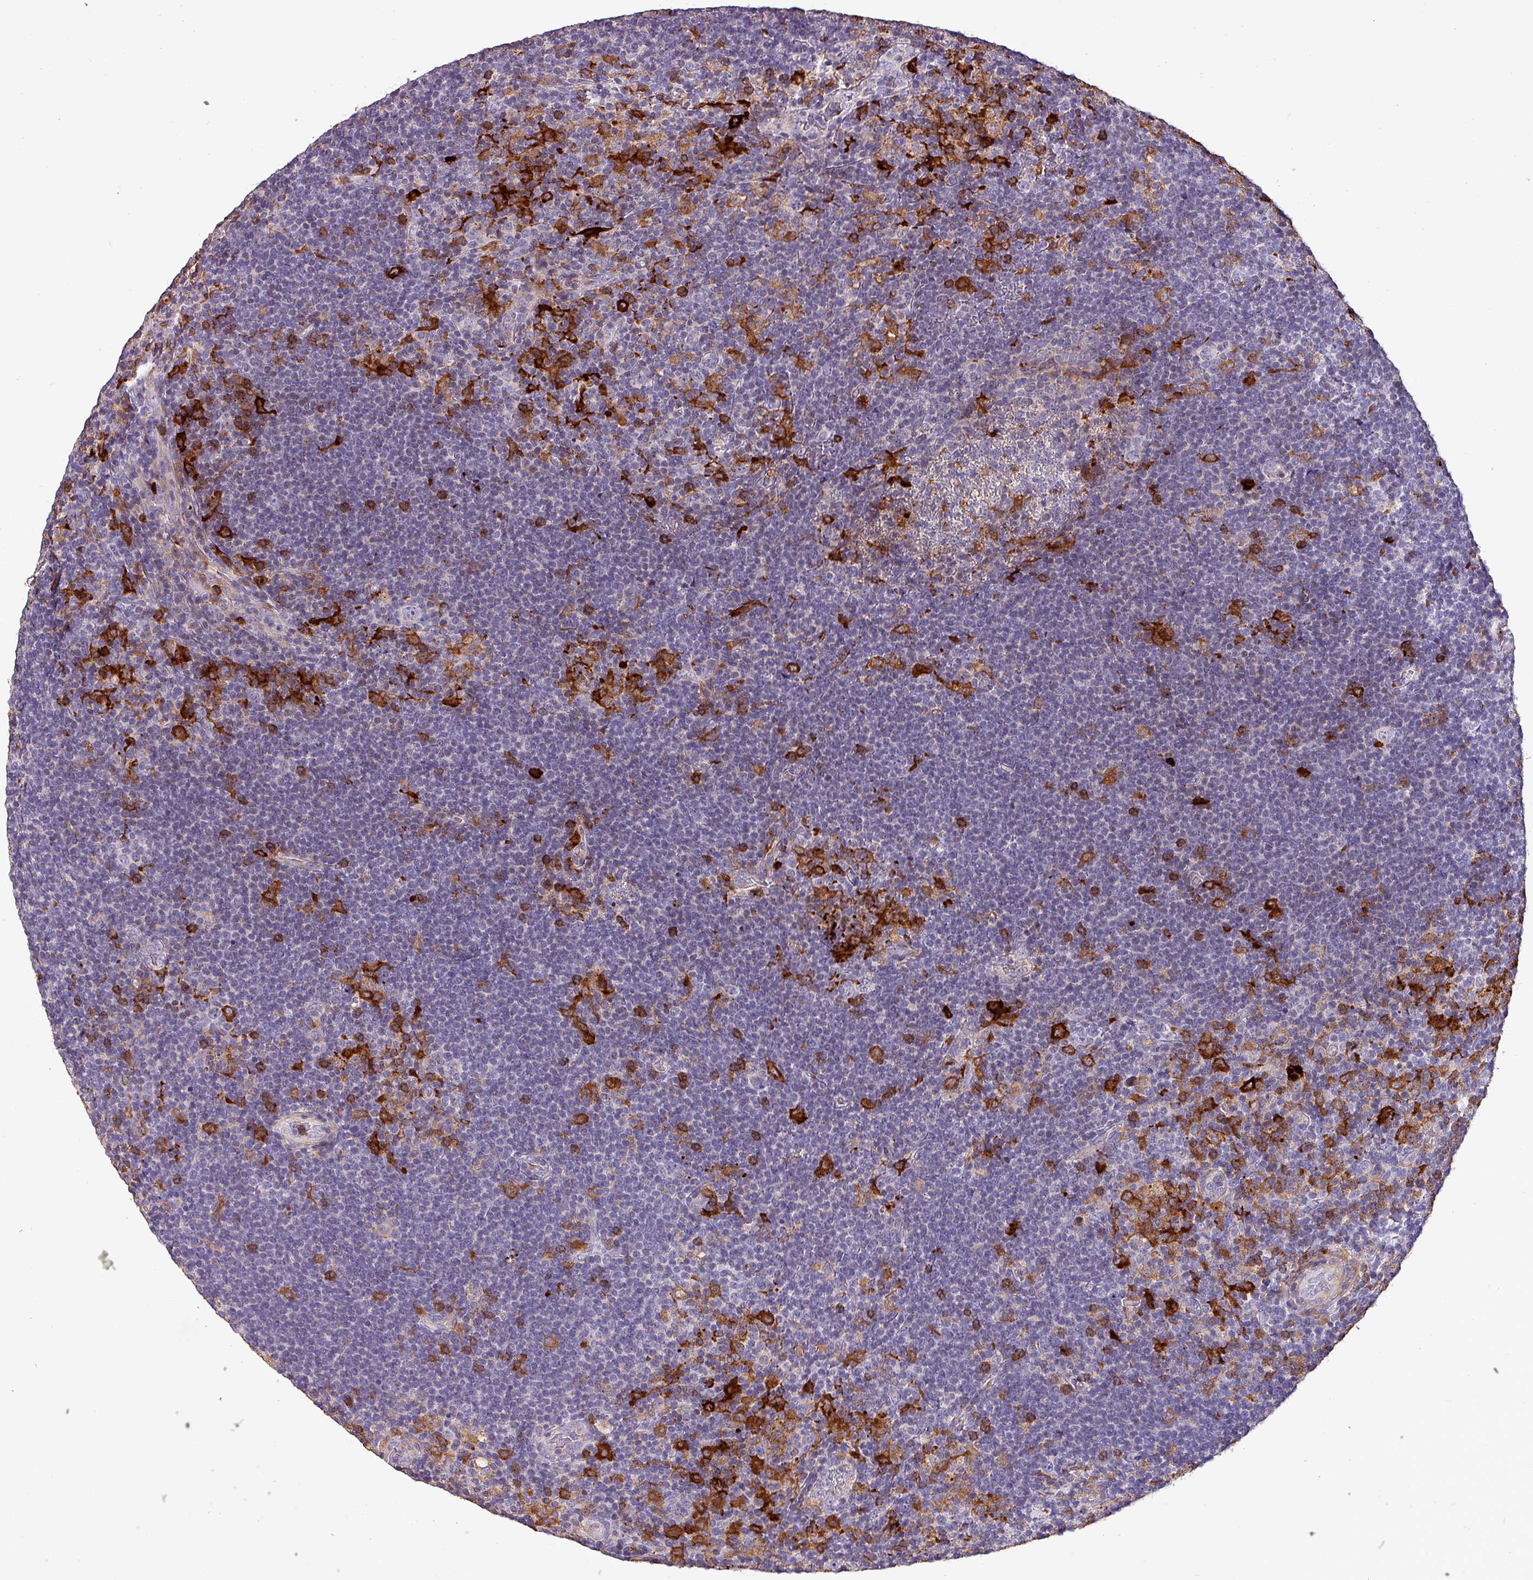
{"staining": {"intensity": "negative", "quantity": "none", "location": "none"}, "tissue": "lymphoma", "cell_type": "Tumor cells", "image_type": "cancer", "snomed": [{"axis": "morphology", "description": "Hodgkin's disease, NOS"}, {"axis": "topography", "description": "Lymph node"}], "caption": "An immunohistochemistry (IHC) image of lymphoma is shown. There is no staining in tumor cells of lymphoma.", "gene": "SCIN", "patient": {"sex": "female", "age": 57}}